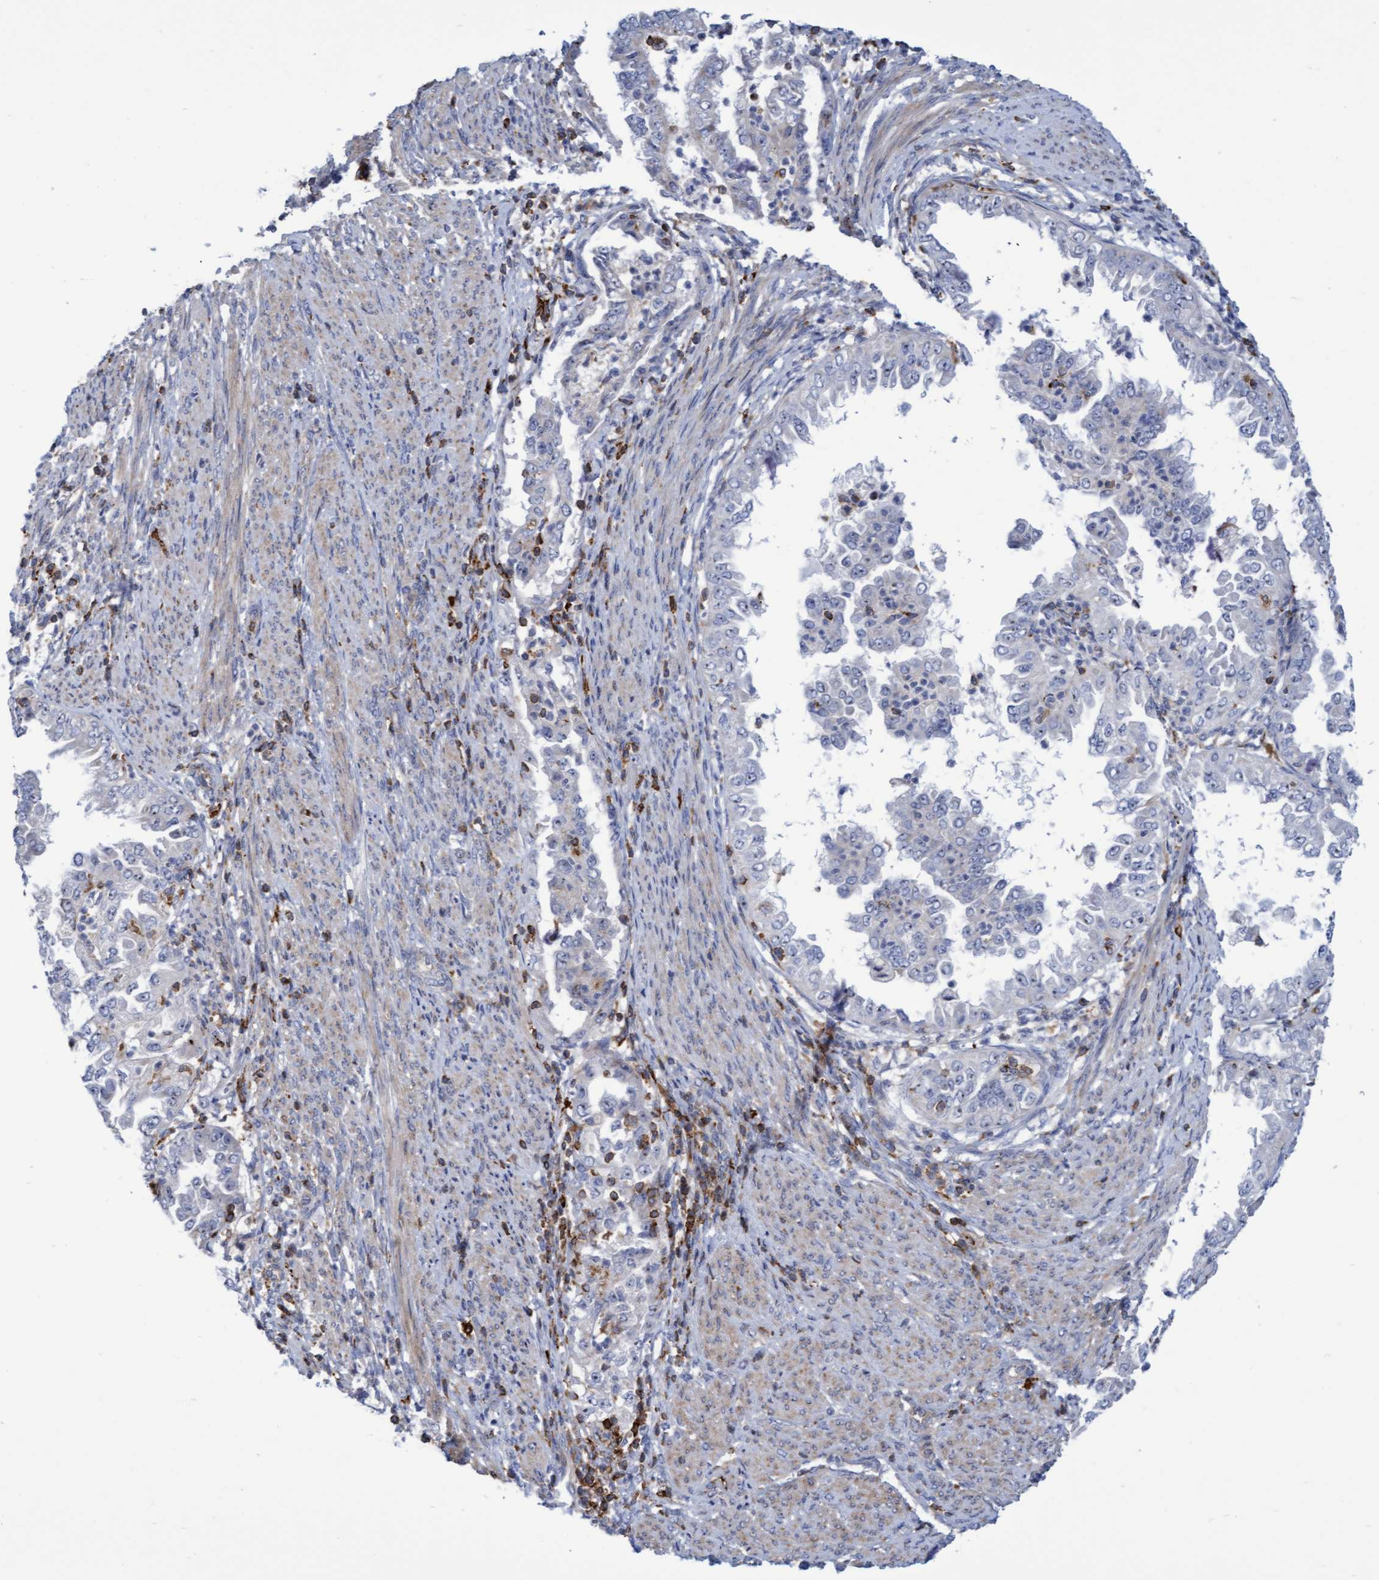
{"staining": {"intensity": "negative", "quantity": "none", "location": "none"}, "tissue": "endometrial cancer", "cell_type": "Tumor cells", "image_type": "cancer", "snomed": [{"axis": "morphology", "description": "Adenocarcinoma, NOS"}, {"axis": "topography", "description": "Endometrium"}], "caption": "A photomicrograph of endometrial adenocarcinoma stained for a protein reveals no brown staining in tumor cells.", "gene": "FNBP1", "patient": {"sex": "female", "age": 85}}